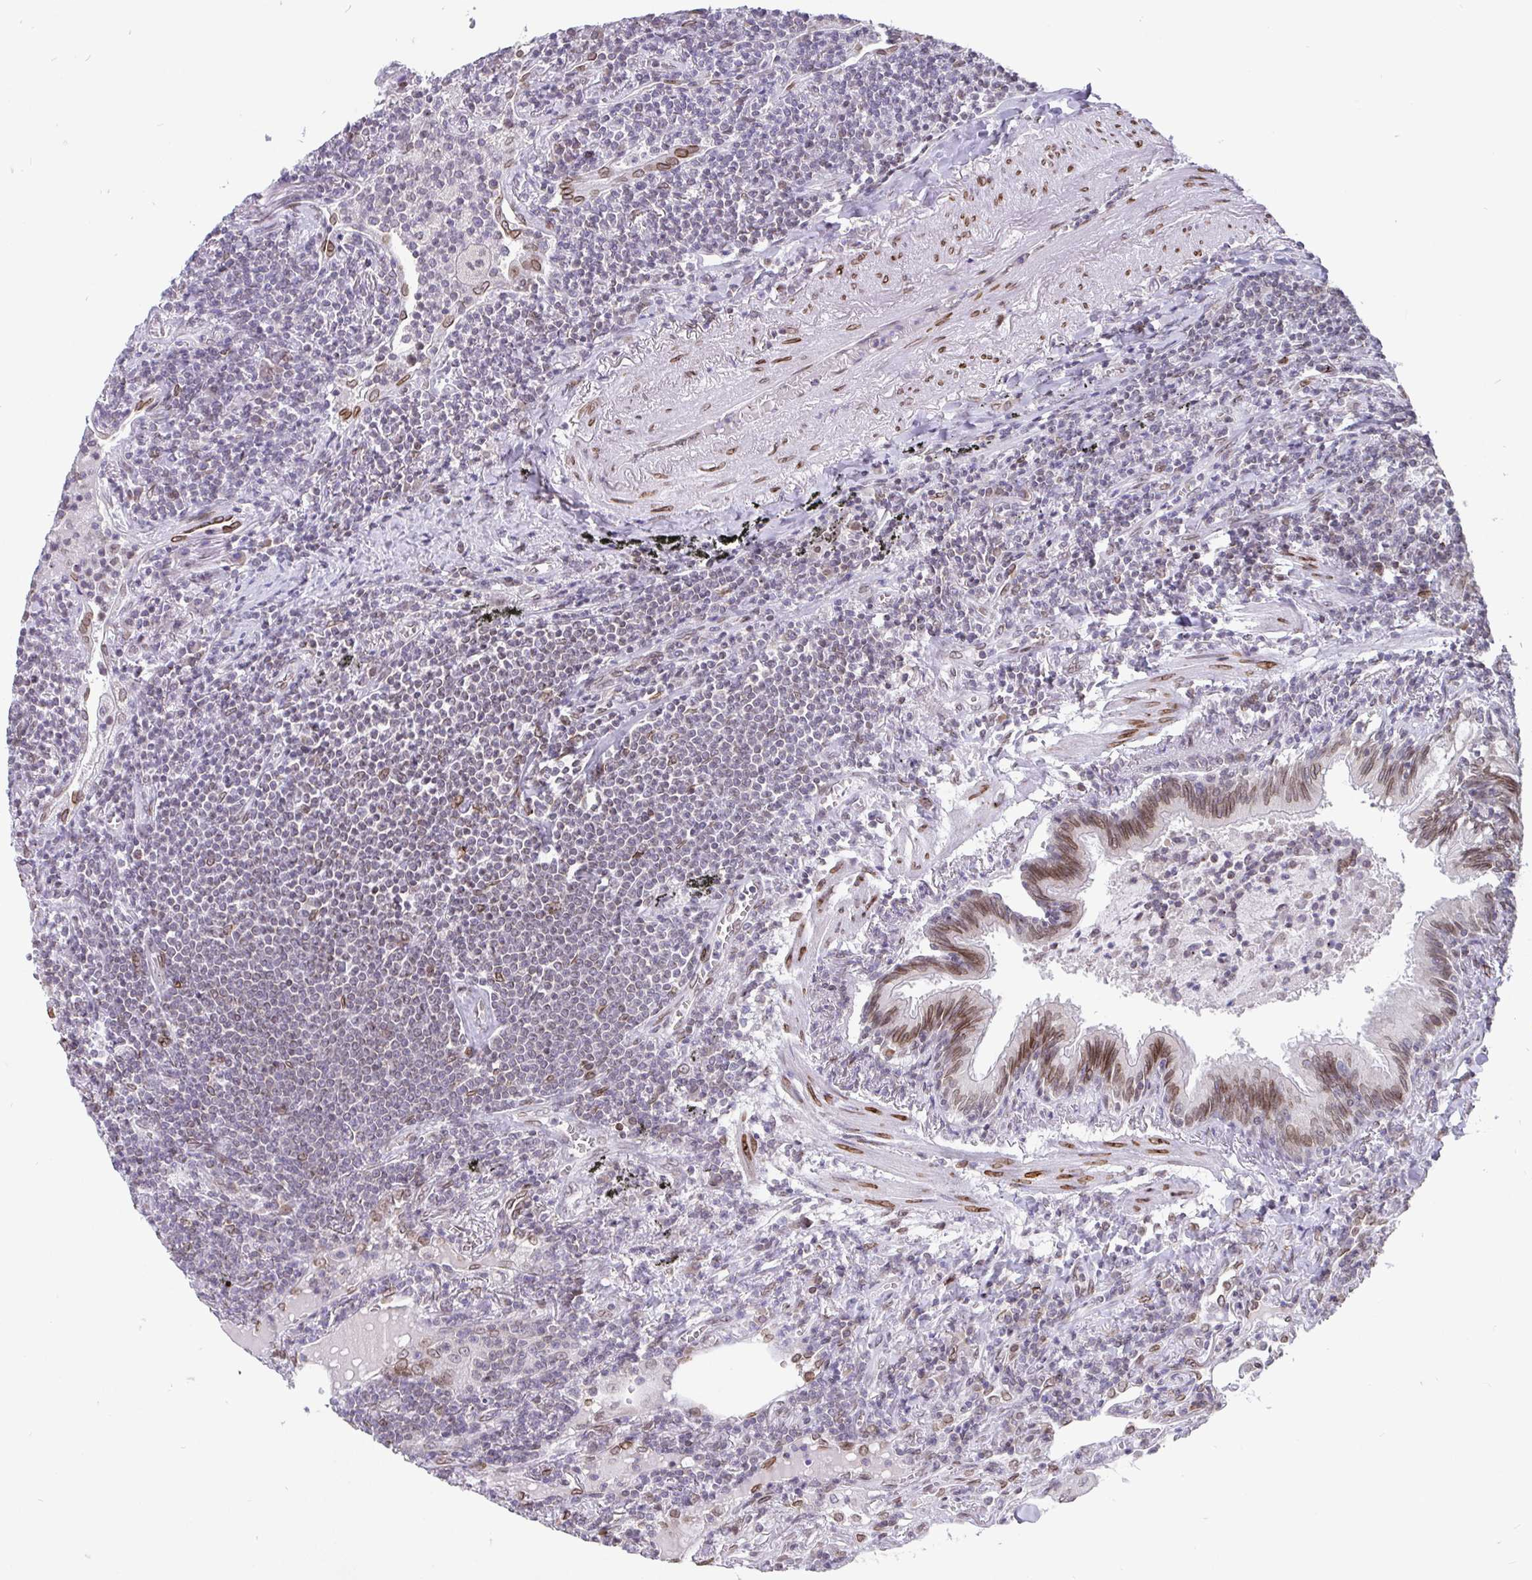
{"staining": {"intensity": "negative", "quantity": "none", "location": "none"}, "tissue": "lymphoma", "cell_type": "Tumor cells", "image_type": "cancer", "snomed": [{"axis": "morphology", "description": "Malignant lymphoma, non-Hodgkin's type, Low grade"}, {"axis": "topography", "description": "Lung"}], "caption": "This is an immunohistochemistry photomicrograph of lymphoma. There is no expression in tumor cells.", "gene": "EMD", "patient": {"sex": "female", "age": 71}}